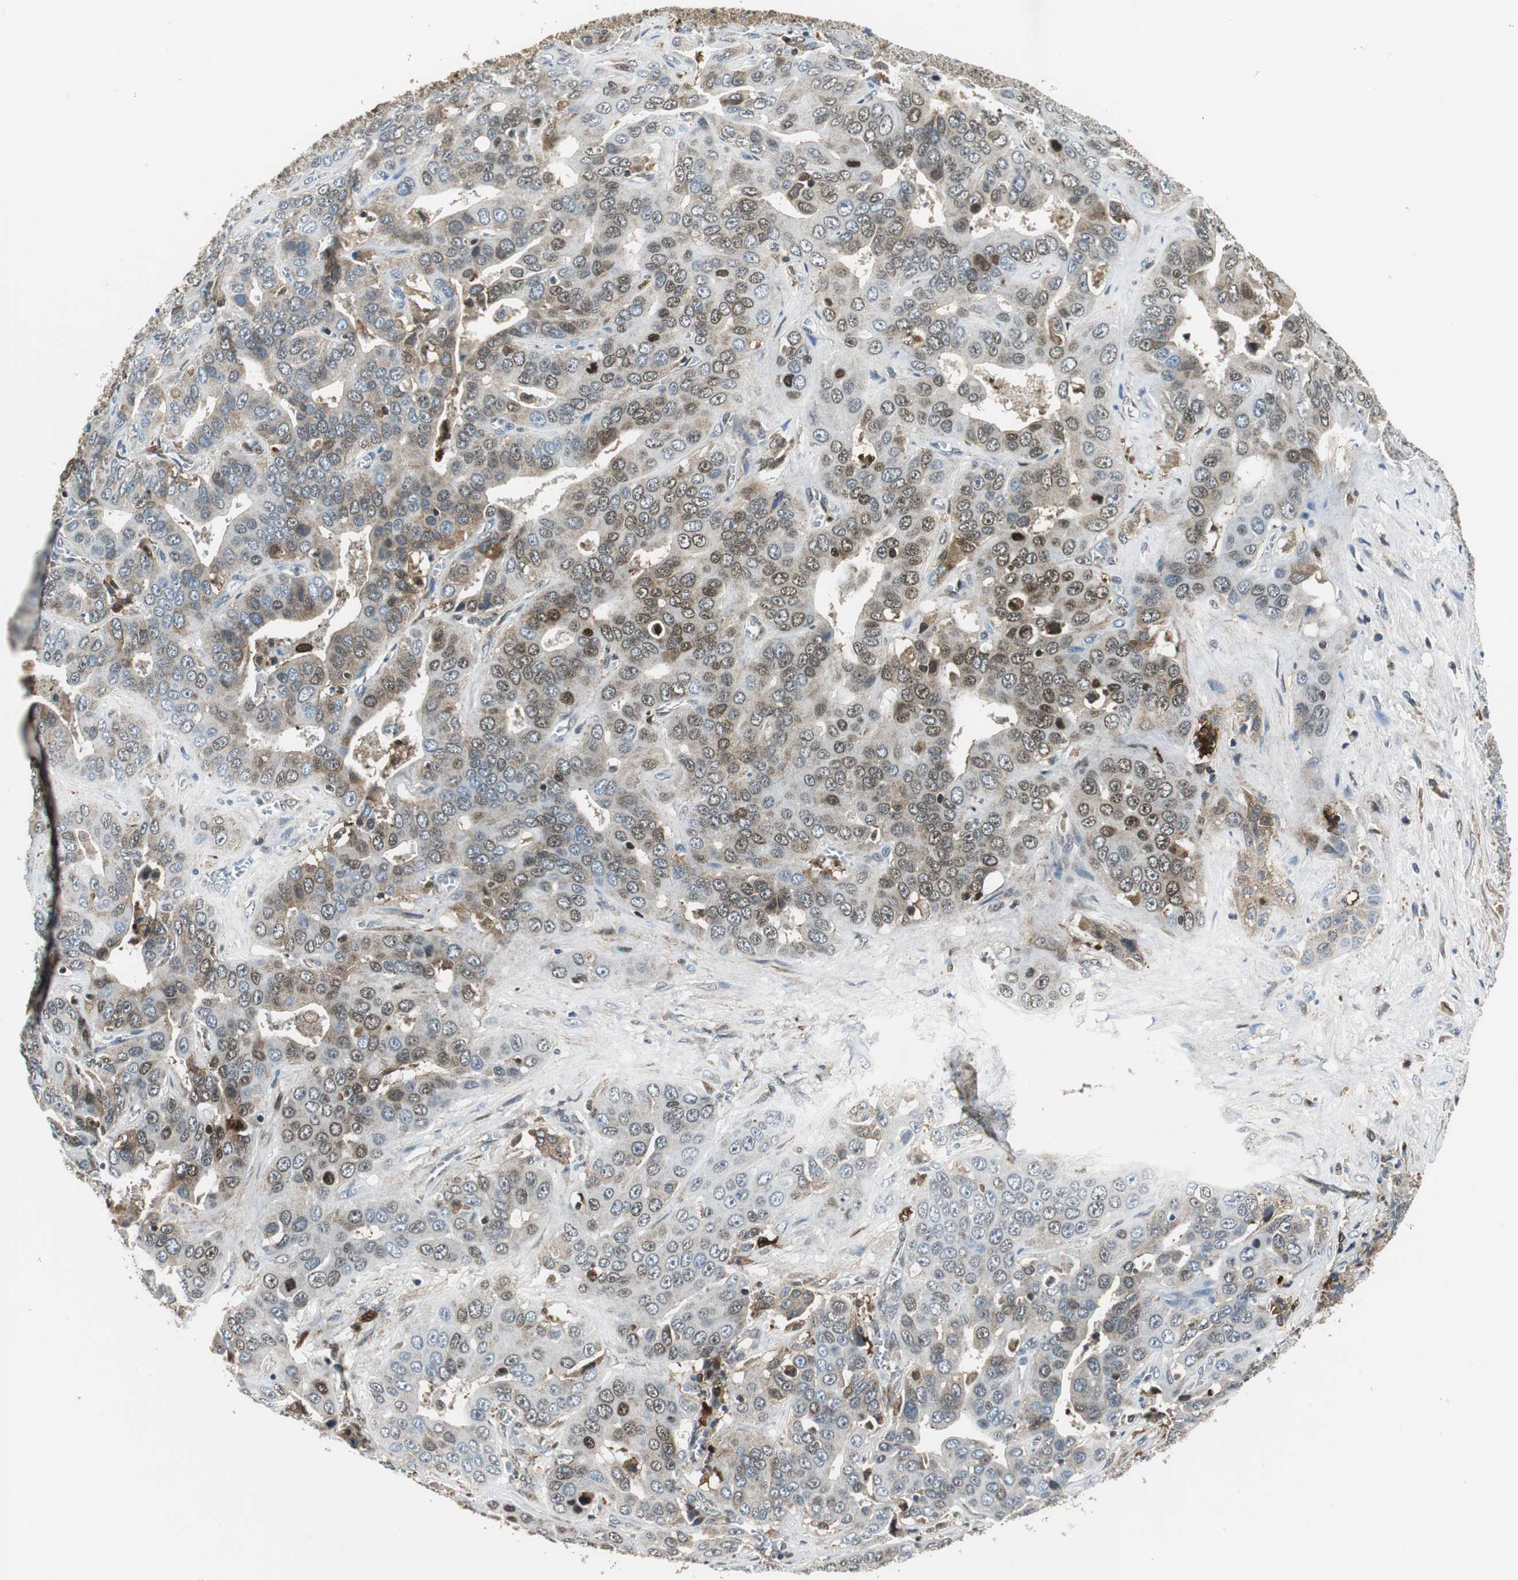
{"staining": {"intensity": "weak", "quantity": "25%-75%", "location": "nuclear"}, "tissue": "liver cancer", "cell_type": "Tumor cells", "image_type": "cancer", "snomed": [{"axis": "morphology", "description": "Cholangiocarcinoma"}, {"axis": "topography", "description": "Liver"}], "caption": "Immunohistochemical staining of human liver cholangiocarcinoma shows weak nuclear protein positivity in approximately 25%-75% of tumor cells.", "gene": "ORM1", "patient": {"sex": "female", "age": 52}}